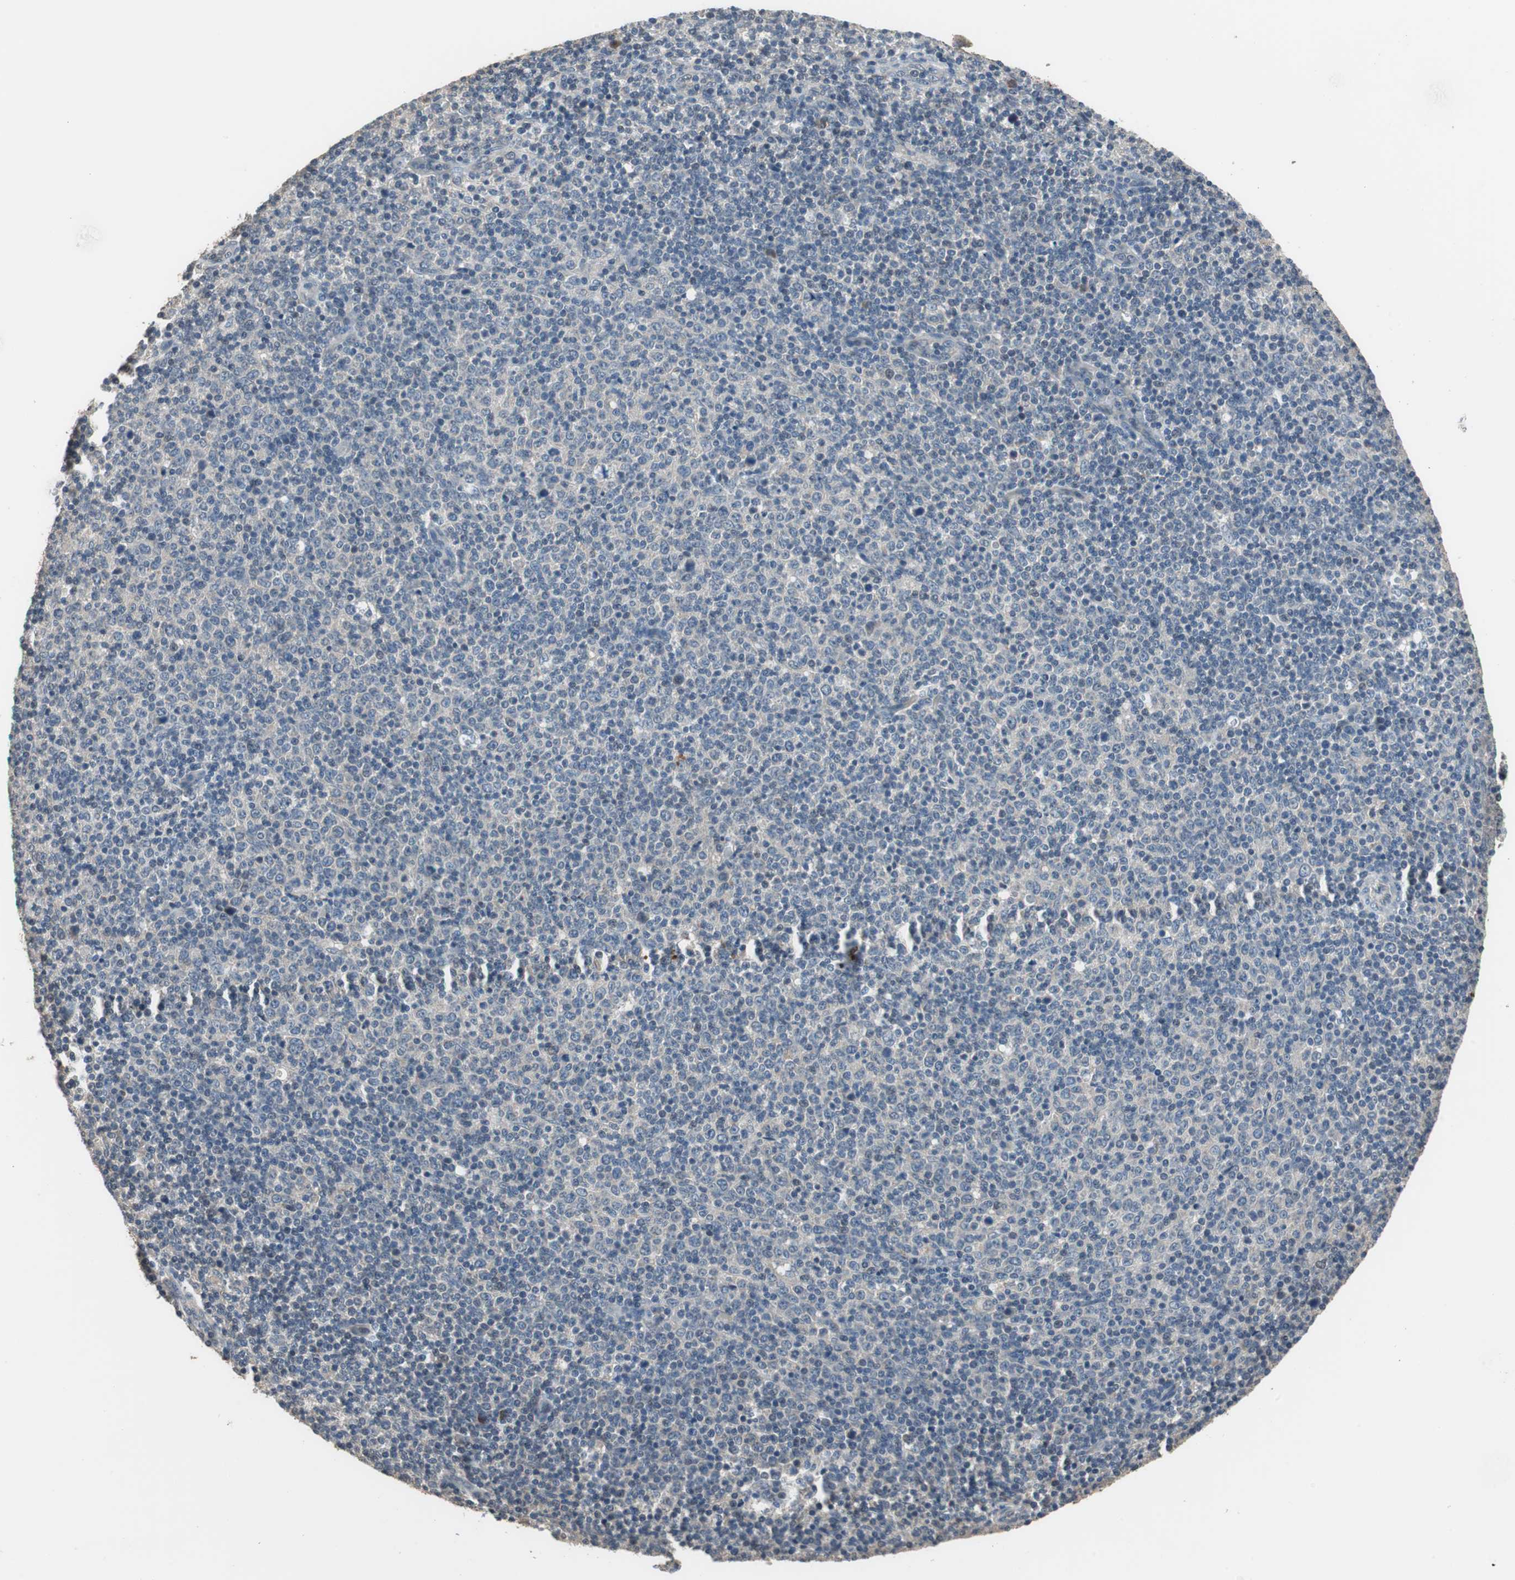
{"staining": {"intensity": "negative", "quantity": "none", "location": "none"}, "tissue": "lymphoma", "cell_type": "Tumor cells", "image_type": "cancer", "snomed": [{"axis": "morphology", "description": "Malignant lymphoma, non-Hodgkin's type, Low grade"}, {"axis": "topography", "description": "Lymph node"}], "caption": "Micrograph shows no protein expression in tumor cells of malignant lymphoma, non-Hodgkin's type (low-grade) tissue.", "gene": "PI4KB", "patient": {"sex": "male", "age": 70}}